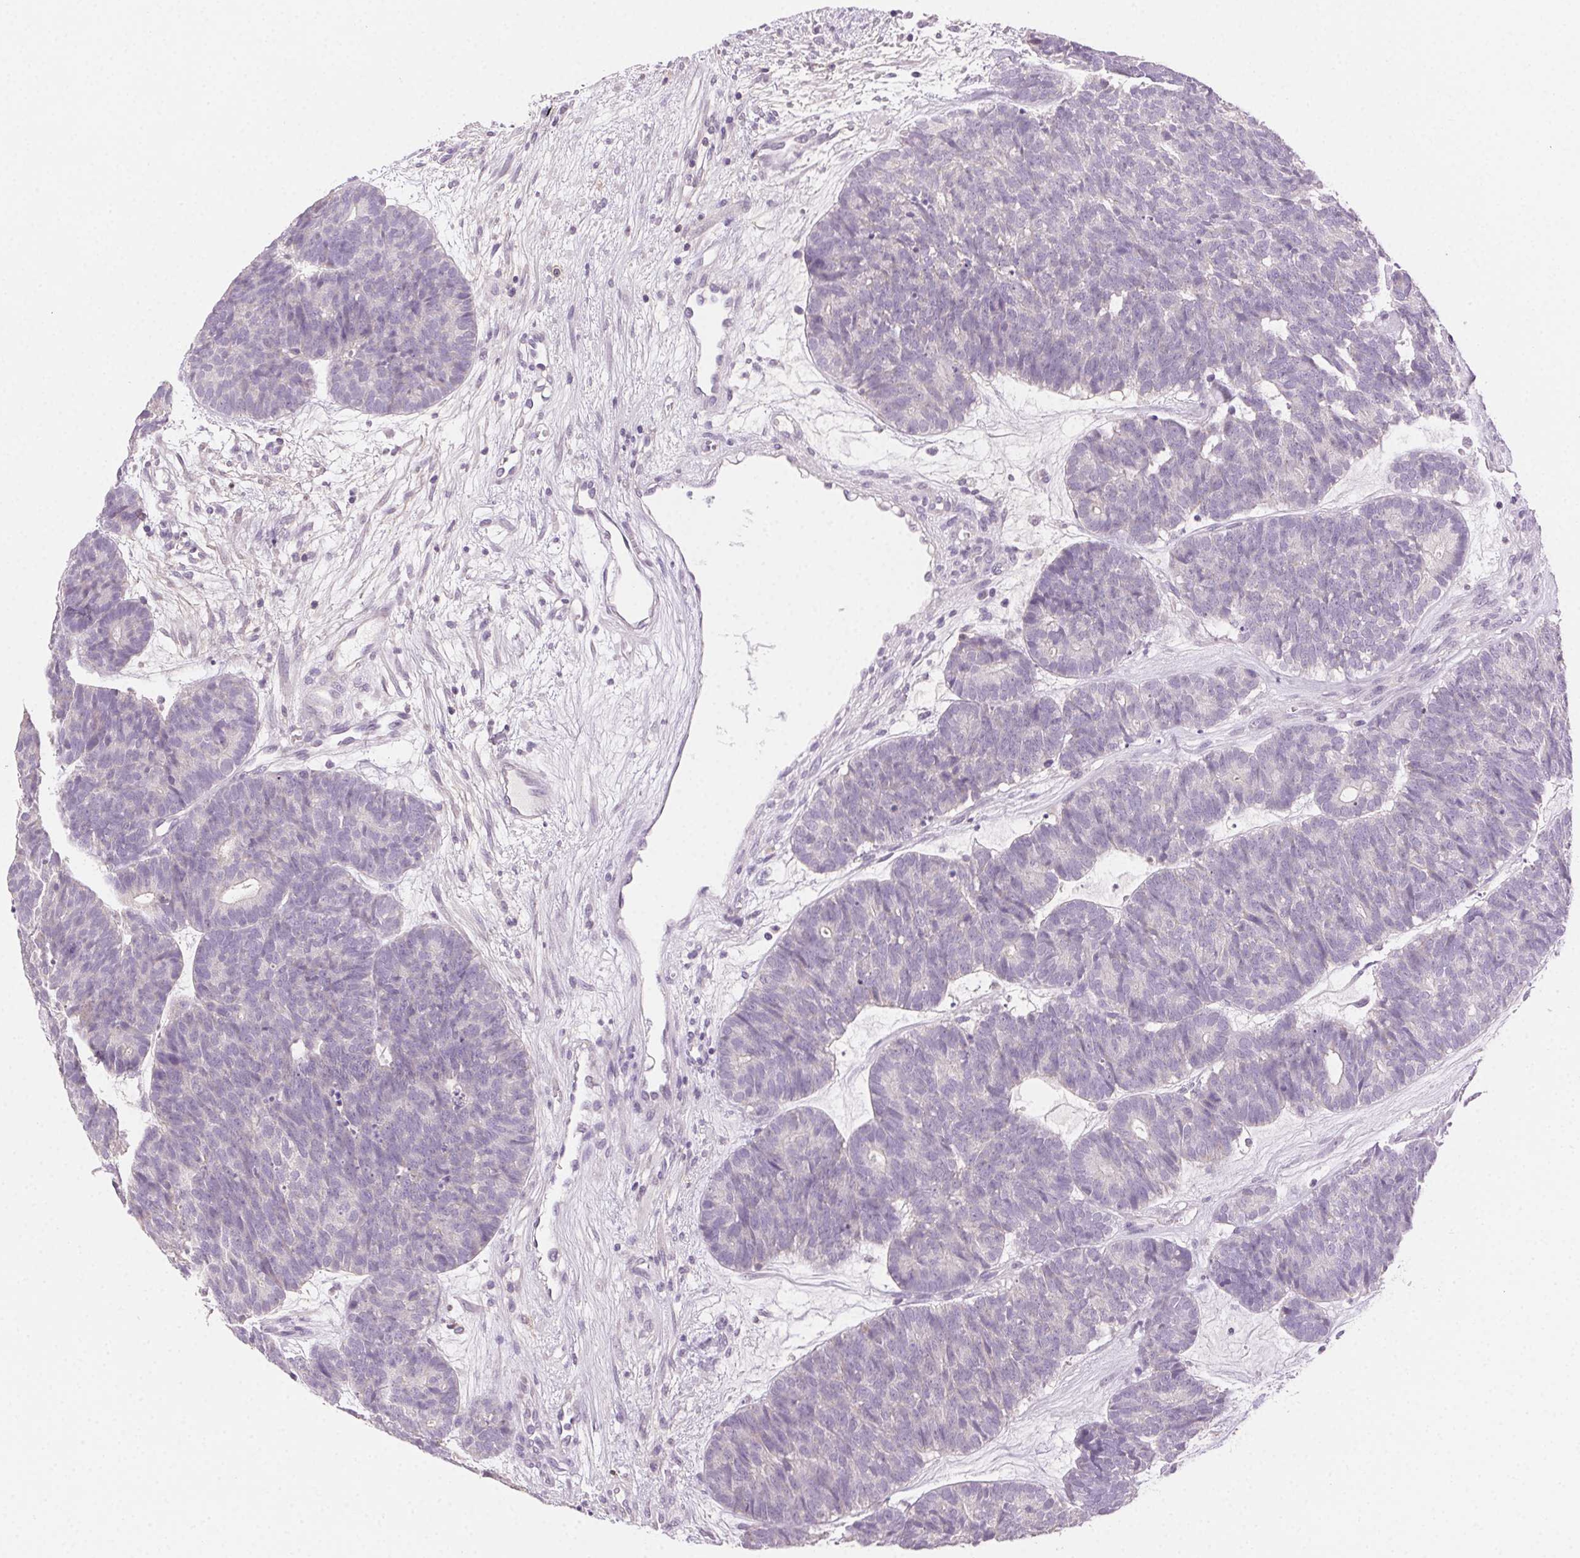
{"staining": {"intensity": "negative", "quantity": "none", "location": "none"}, "tissue": "head and neck cancer", "cell_type": "Tumor cells", "image_type": "cancer", "snomed": [{"axis": "morphology", "description": "Adenocarcinoma, NOS"}, {"axis": "topography", "description": "Head-Neck"}], "caption": "IHC of head and neck adenocarcinoma demonstrates no expression in tumor cells. (DAB immunohistochemistry (IHC) visualized using brightfield microscopy, high magnification).", "gene": "AKAP5", "patient": {"sex": "female", "age": 81}}